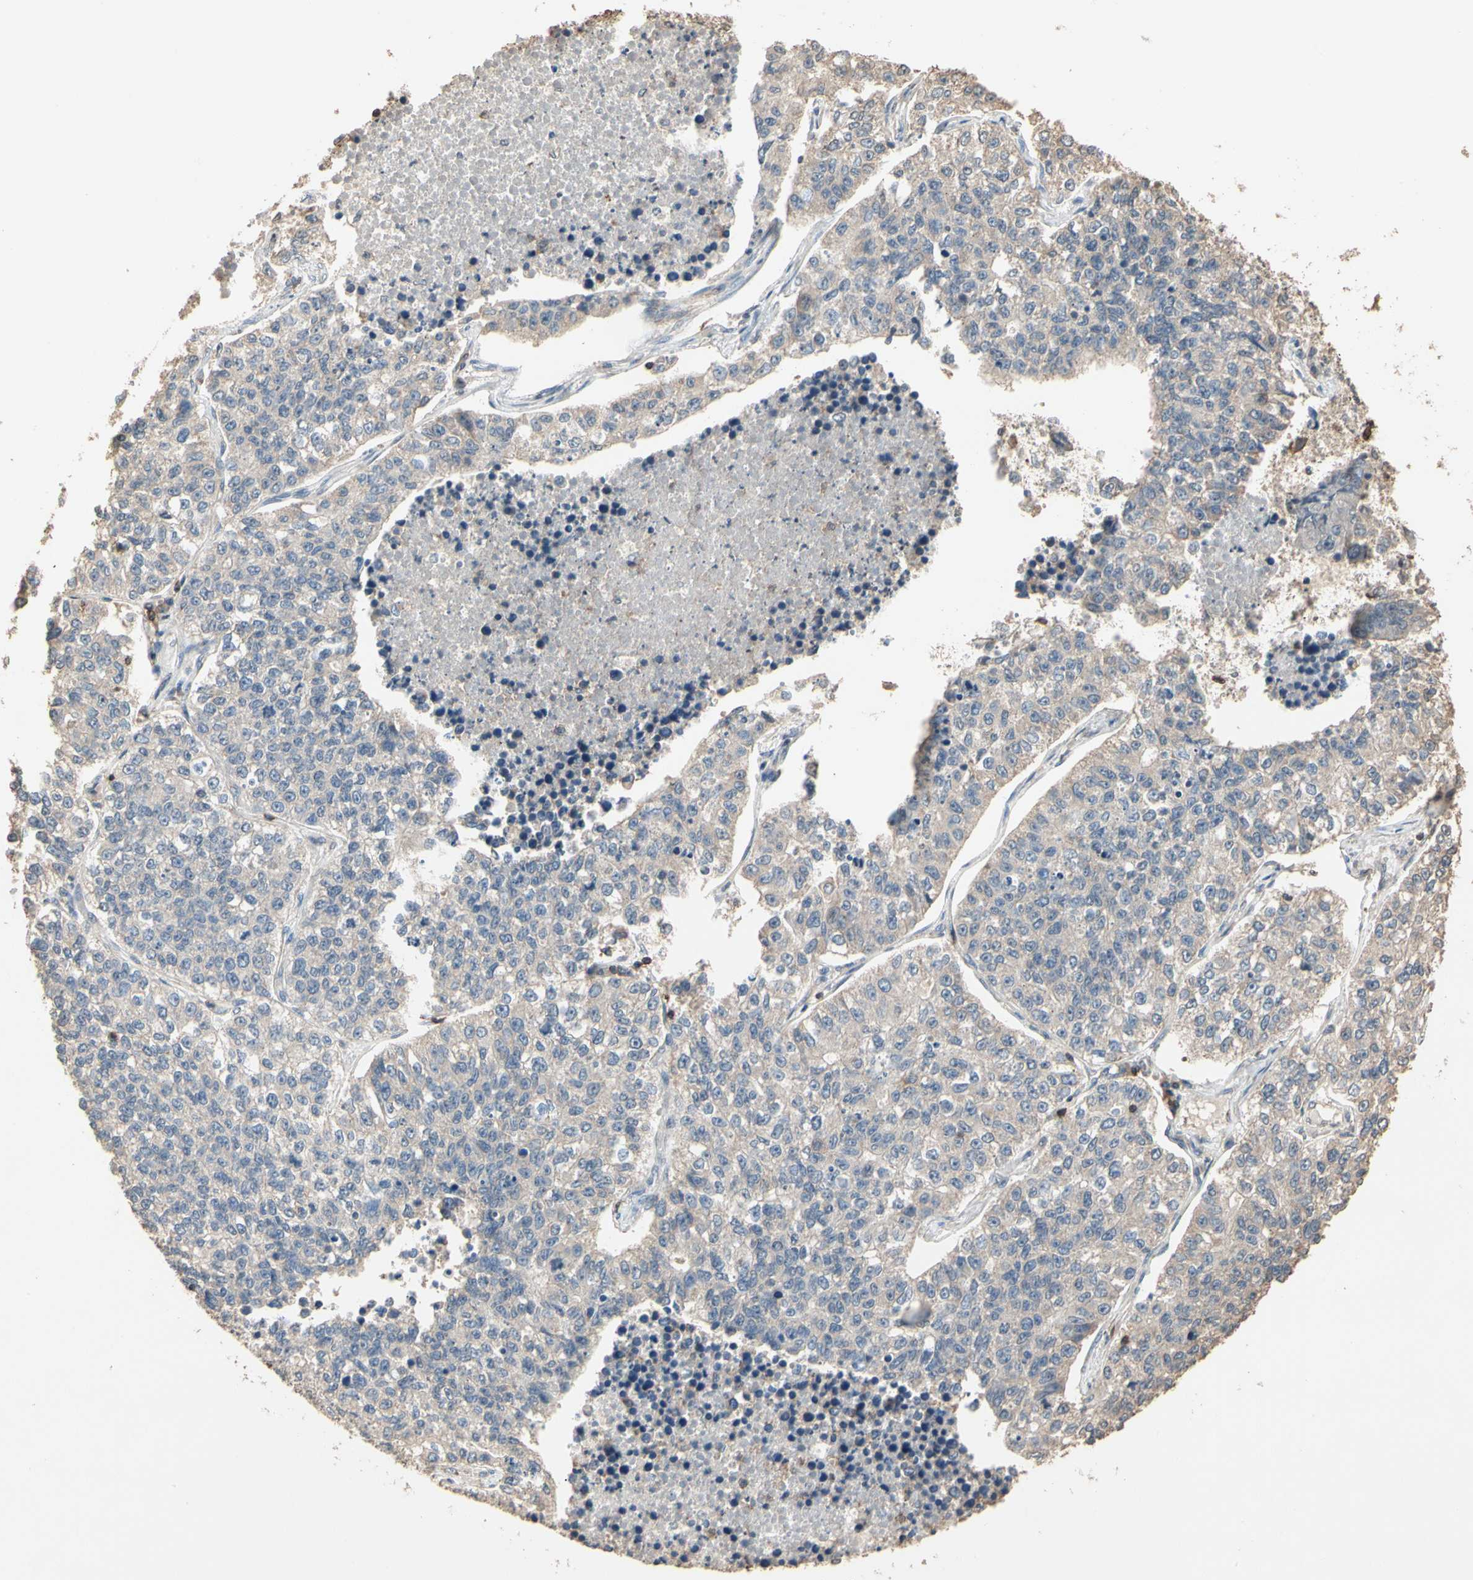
{"staining": {"intensity": "negative", "quantity": "none", "location": "none"}, "tissue": "lung cancer", "cell_type": "Tumor cells", "image_type": "cancer", "snomed": [{"axis": "morphology", "description": "Adenocarcinoma, NOS"}, {"axis": "topography", "description": "Lung"}], "caption": "The histopathology image shows no significant expression in tumor cells of adenocarcinoma (lung). (IHC, brightfield microscopy, high magnification).", "gene": "MAP3K10", "patient": {"sex": "male", "age": 49}}